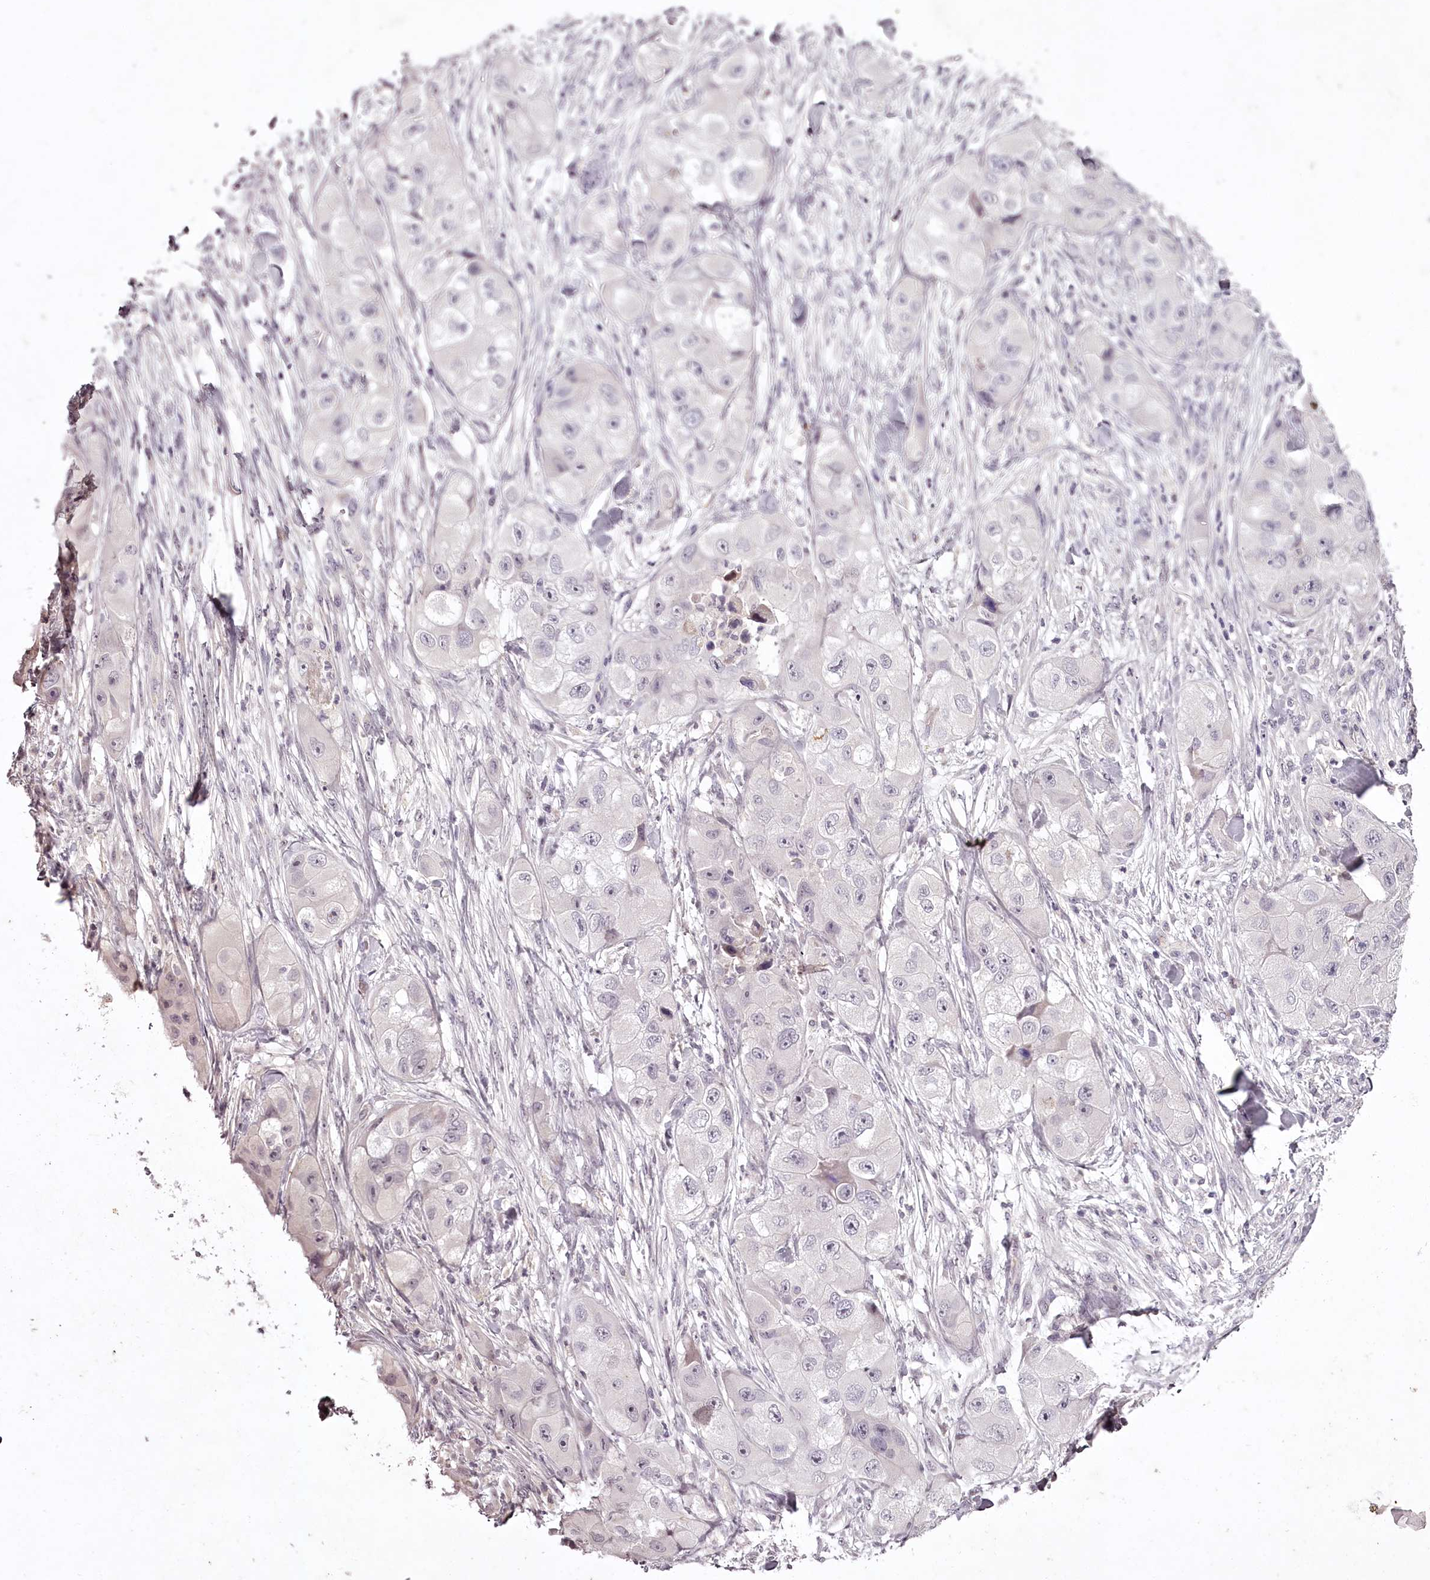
{"staining": {"intensity": "negative", "quantity": "none", "location": "none"}, "tissue": "skin cancer", "cell_type": "Tumor cells", "image_type": "cancer", "snomed": [{"axis": "morphology", "description": "Squamous cell carcinoma, NOS"}, {"axis": "topography", "description": "Skin"}, {"axis": "topography", "description": "Subcutis"}], "caption": "IHC histopathology image of neoplastic tissue: skin cancer (squamous cell carcinoma) stained with DAB demonstrates no significant protein positivity in tumor cells.", "gene": "RBMXL2", "patient": {"sex": "male", "age": 73}}